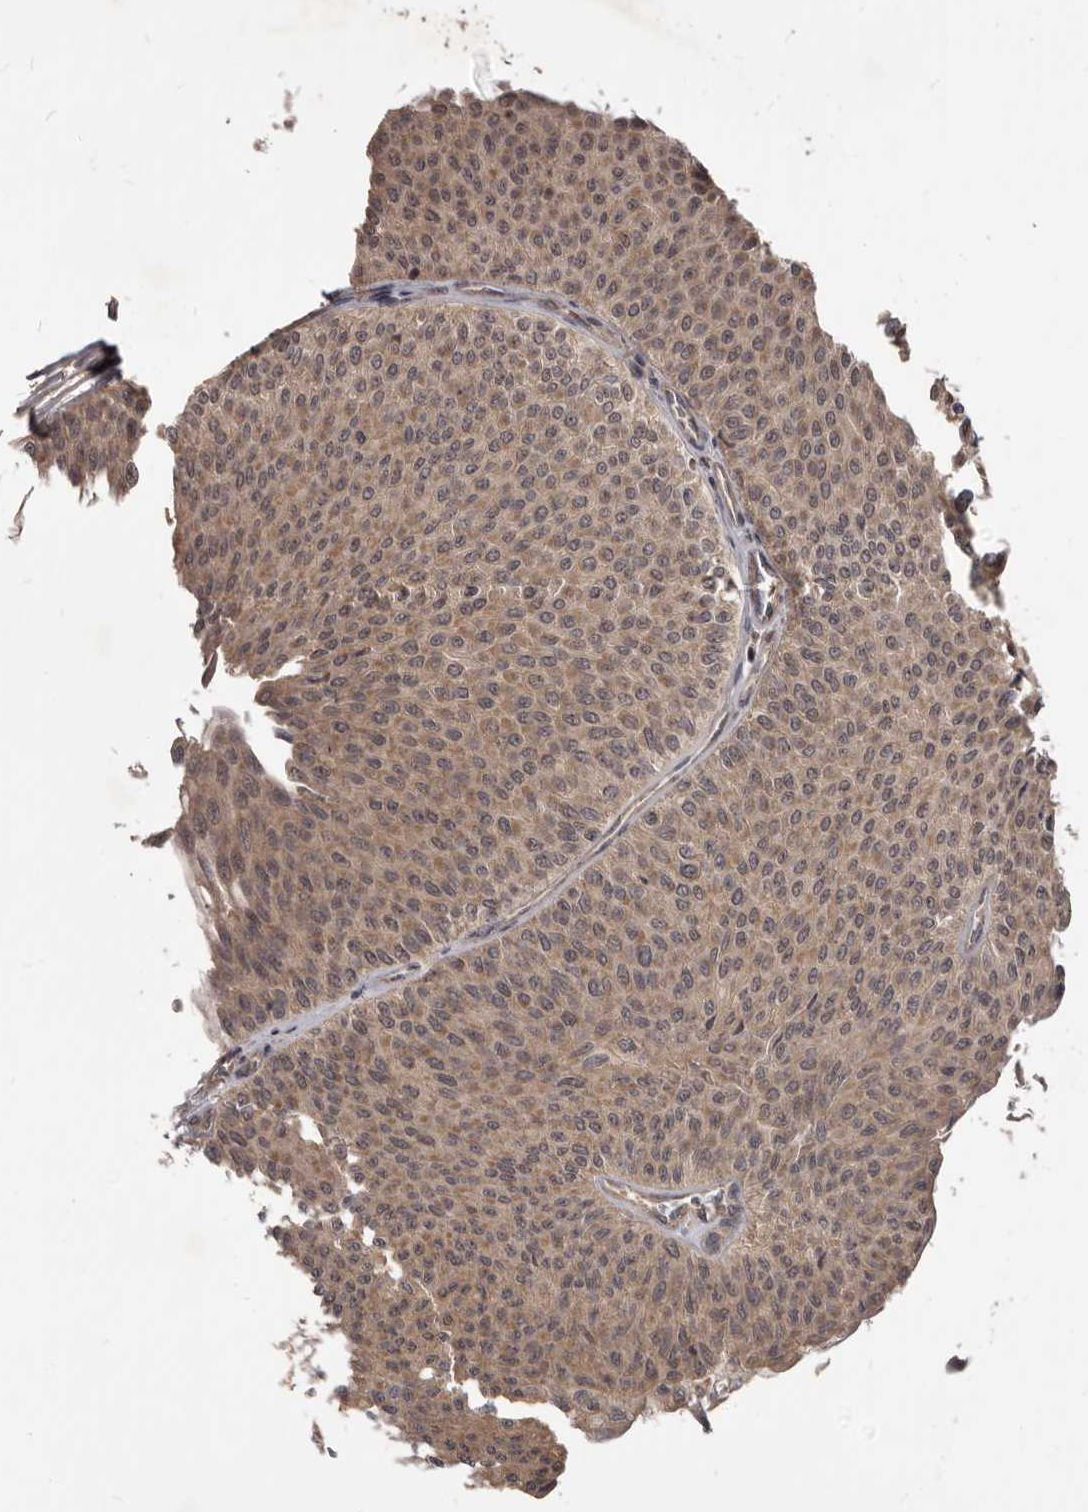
{"staining": {"intensity": "weak", "quantity": ">75%", "location": "cytoplasmic/membranous"}, "tissue": "urothelial cancer", "cell_type": "Tumor cells", "image_type": "cancer", "snomed": [{"axis": "morphology", "description": "Urothelial carcinoma, Low grade"}, {"axis": "topography", "description": "Urinary bladder"}], "caption": "Immunohistochemical staining of urothelial cancer exhibits weak cytoplasmic/membranous protein staining in approximately >75% of tumor cells.", "gene": "GABPB2", "patient": {"sex": "male", "age": 78}}